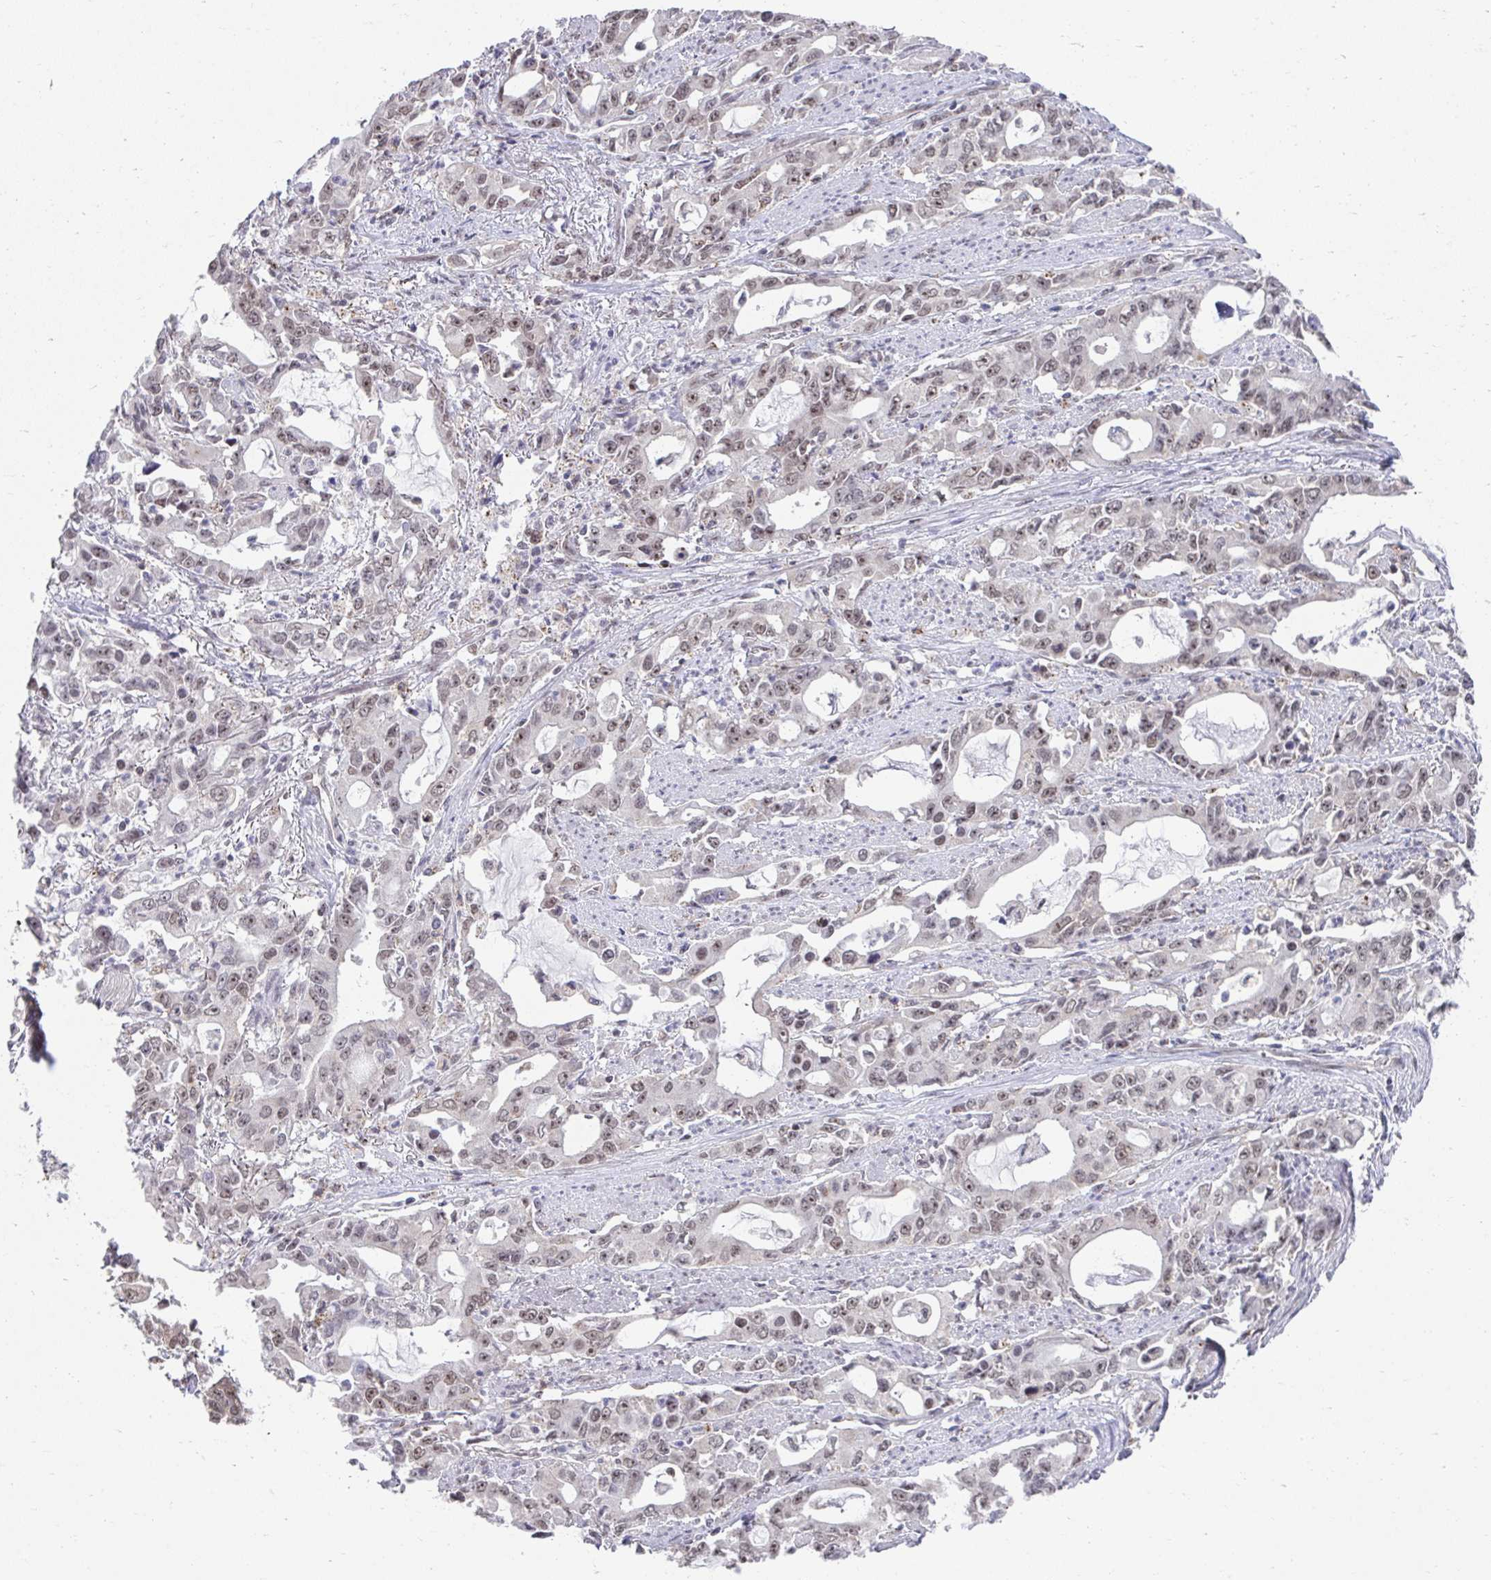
{"staining": {"intensity": "moderate", "quantity": "25%-75%", "location": "nuclear"}, "tissue": "stomach cancer", "cell_type": "Tumor cells", "image_type": "cancer", "snomed": [{"axis": "morphology", "description": "Adenocarcinoma, NOS"}, {"axis": "topography", "description": "Stomach, upper"}], "caption": "A high-resolution histopathology image shows immunohistochemistry staining of adenocarcinoma (stomach), which shows moderate nuclear staining in about 25%-75% of tumor cells.", "gene": "HIRA", "patient": {"sex": "male", "age": 85}}